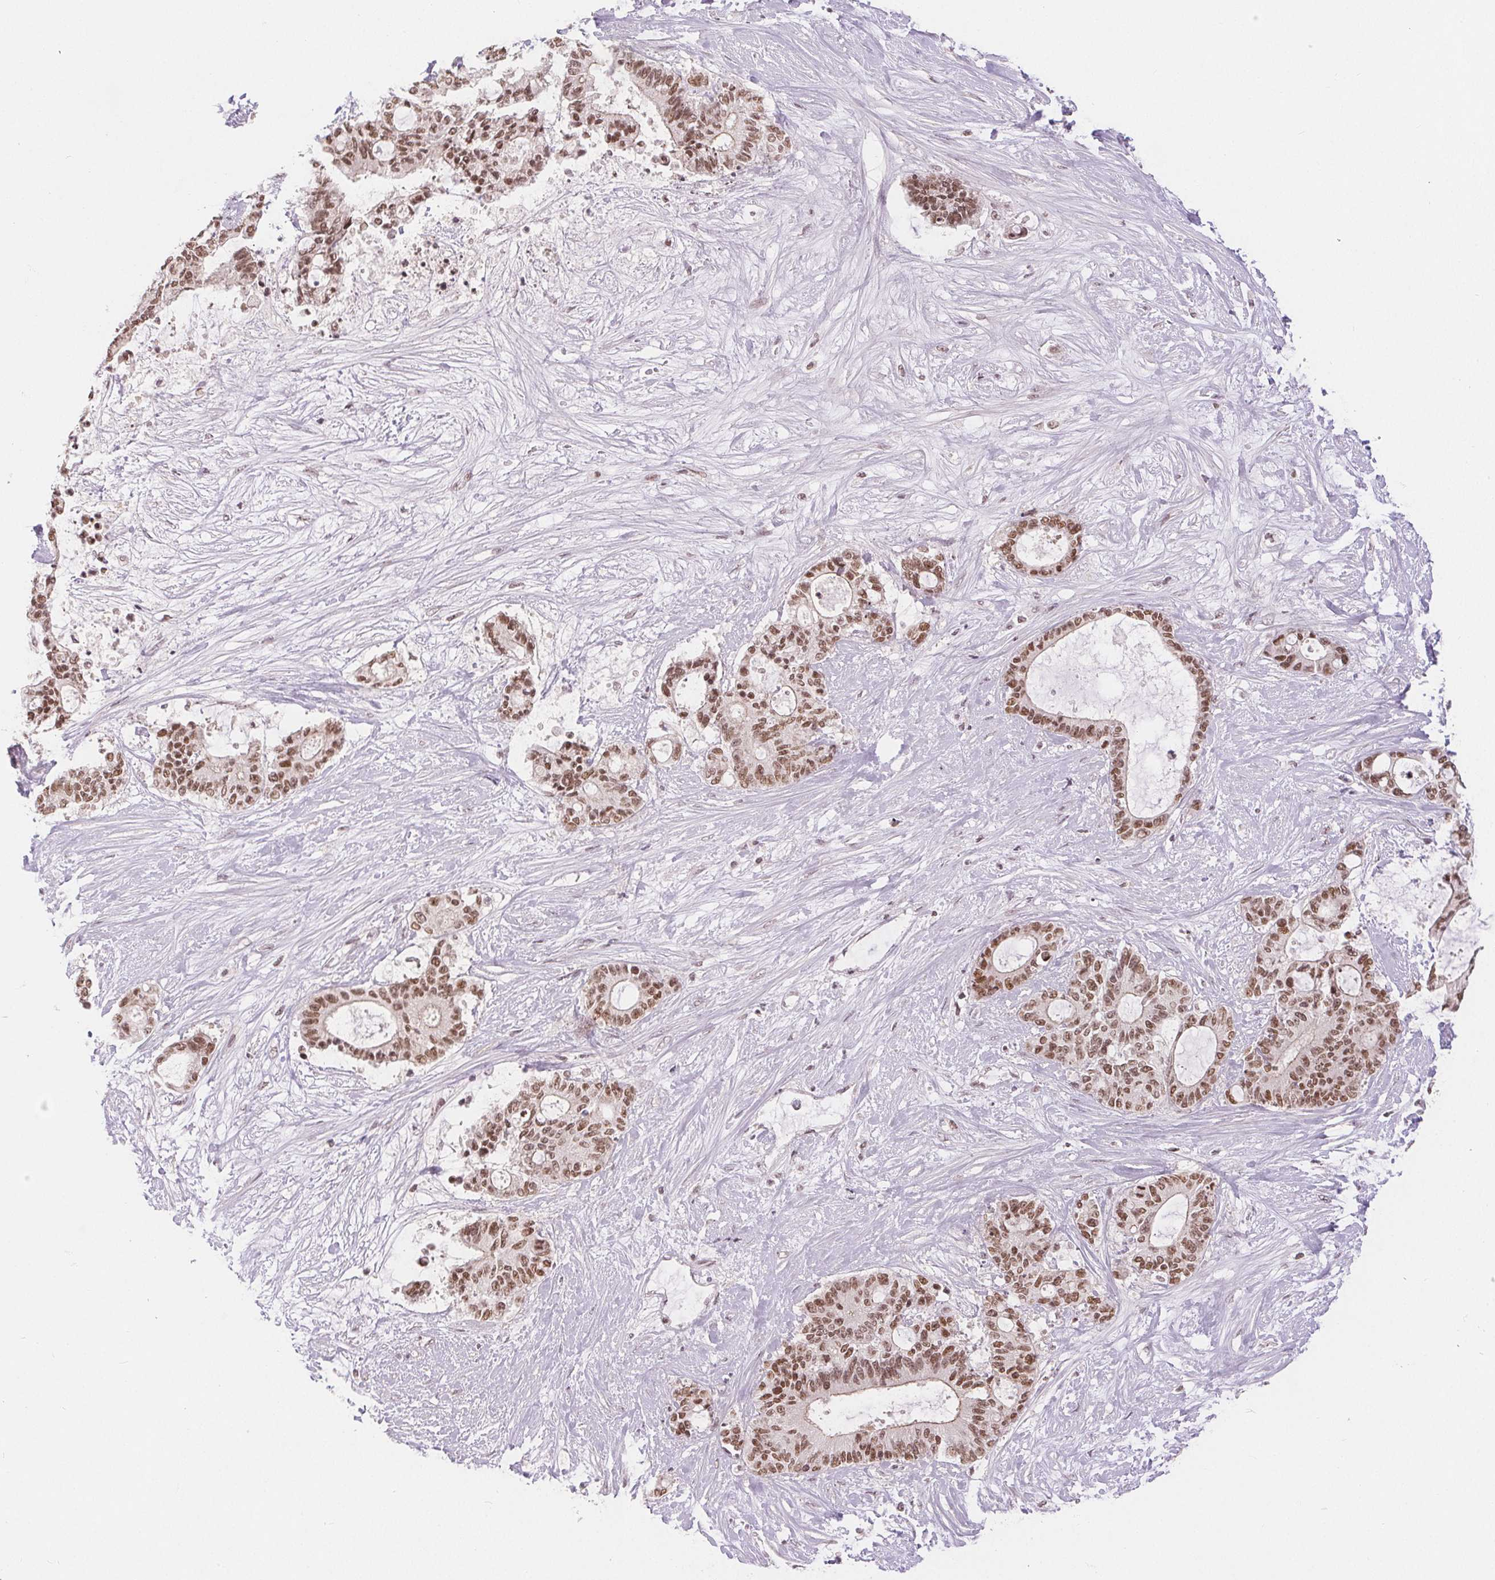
{"staining": {"intensity": "moderate", "quantity": ">75%", "location": "nuclear"}, "tissue": "liver cancer", "cell_type": "Tumor cells", "image_type": "cancer", "snomed": [{"axis": "morphology", "description": "Normal tissue, NOS"}, {"axis": "morphology", "description": "Cholangiocarcinoma"}, {"axis": "topography", "description": "Liver"}, {"axis": "topography", "description": "Peripheral nerve tissue"}], "caption": "This photomicrograph displays immunohistochemistry (IHC) staining of human liver cholangiocarcinoma, with medium moderate nuclear staining in about >75% of tumor cells.", "gene": "DEK", "patient": {"sex": "female", "age": 73}}